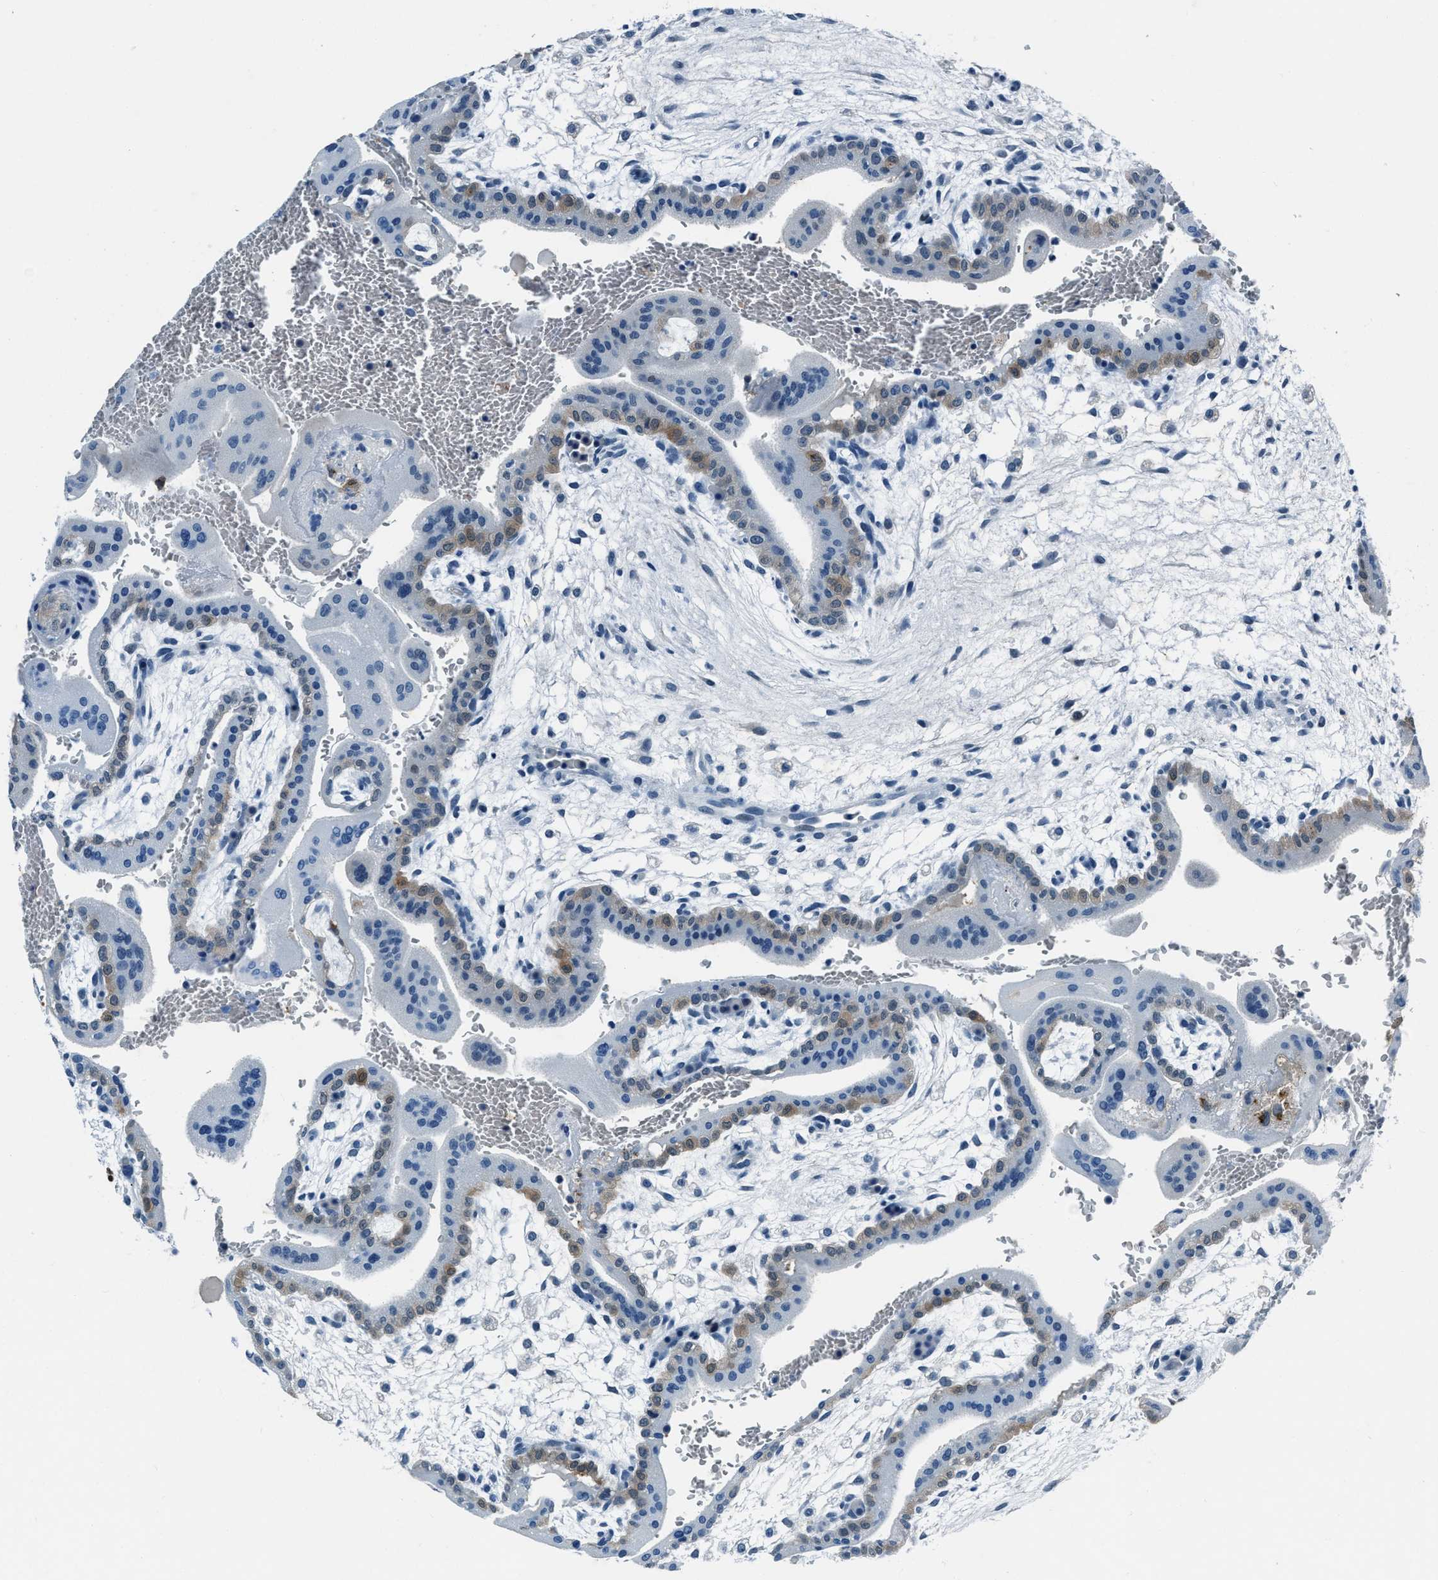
{"staining": {"intensity": "moderate", "quantity": "<25%", "location": "cytoplasmic/membranous"}, "tissue": "placenta", "cell_type": "Trophoblastic cells", "image_type": "normal", "snomed": [{"axis": "morphology", "description": "Normal tissue, NOS"}, {"axis": "topography", "description": "Placenta"}], "caption": "A low amount of moderate cytoplasmic/membranous expression is present in about <25% of trophoblastic cells in unremarkable placenta. (DAB IHC, brown staining for protein, blue staining for nuclei).", "gene": "PTPDC1", "patient": {"sex": "female", "age": 35}}